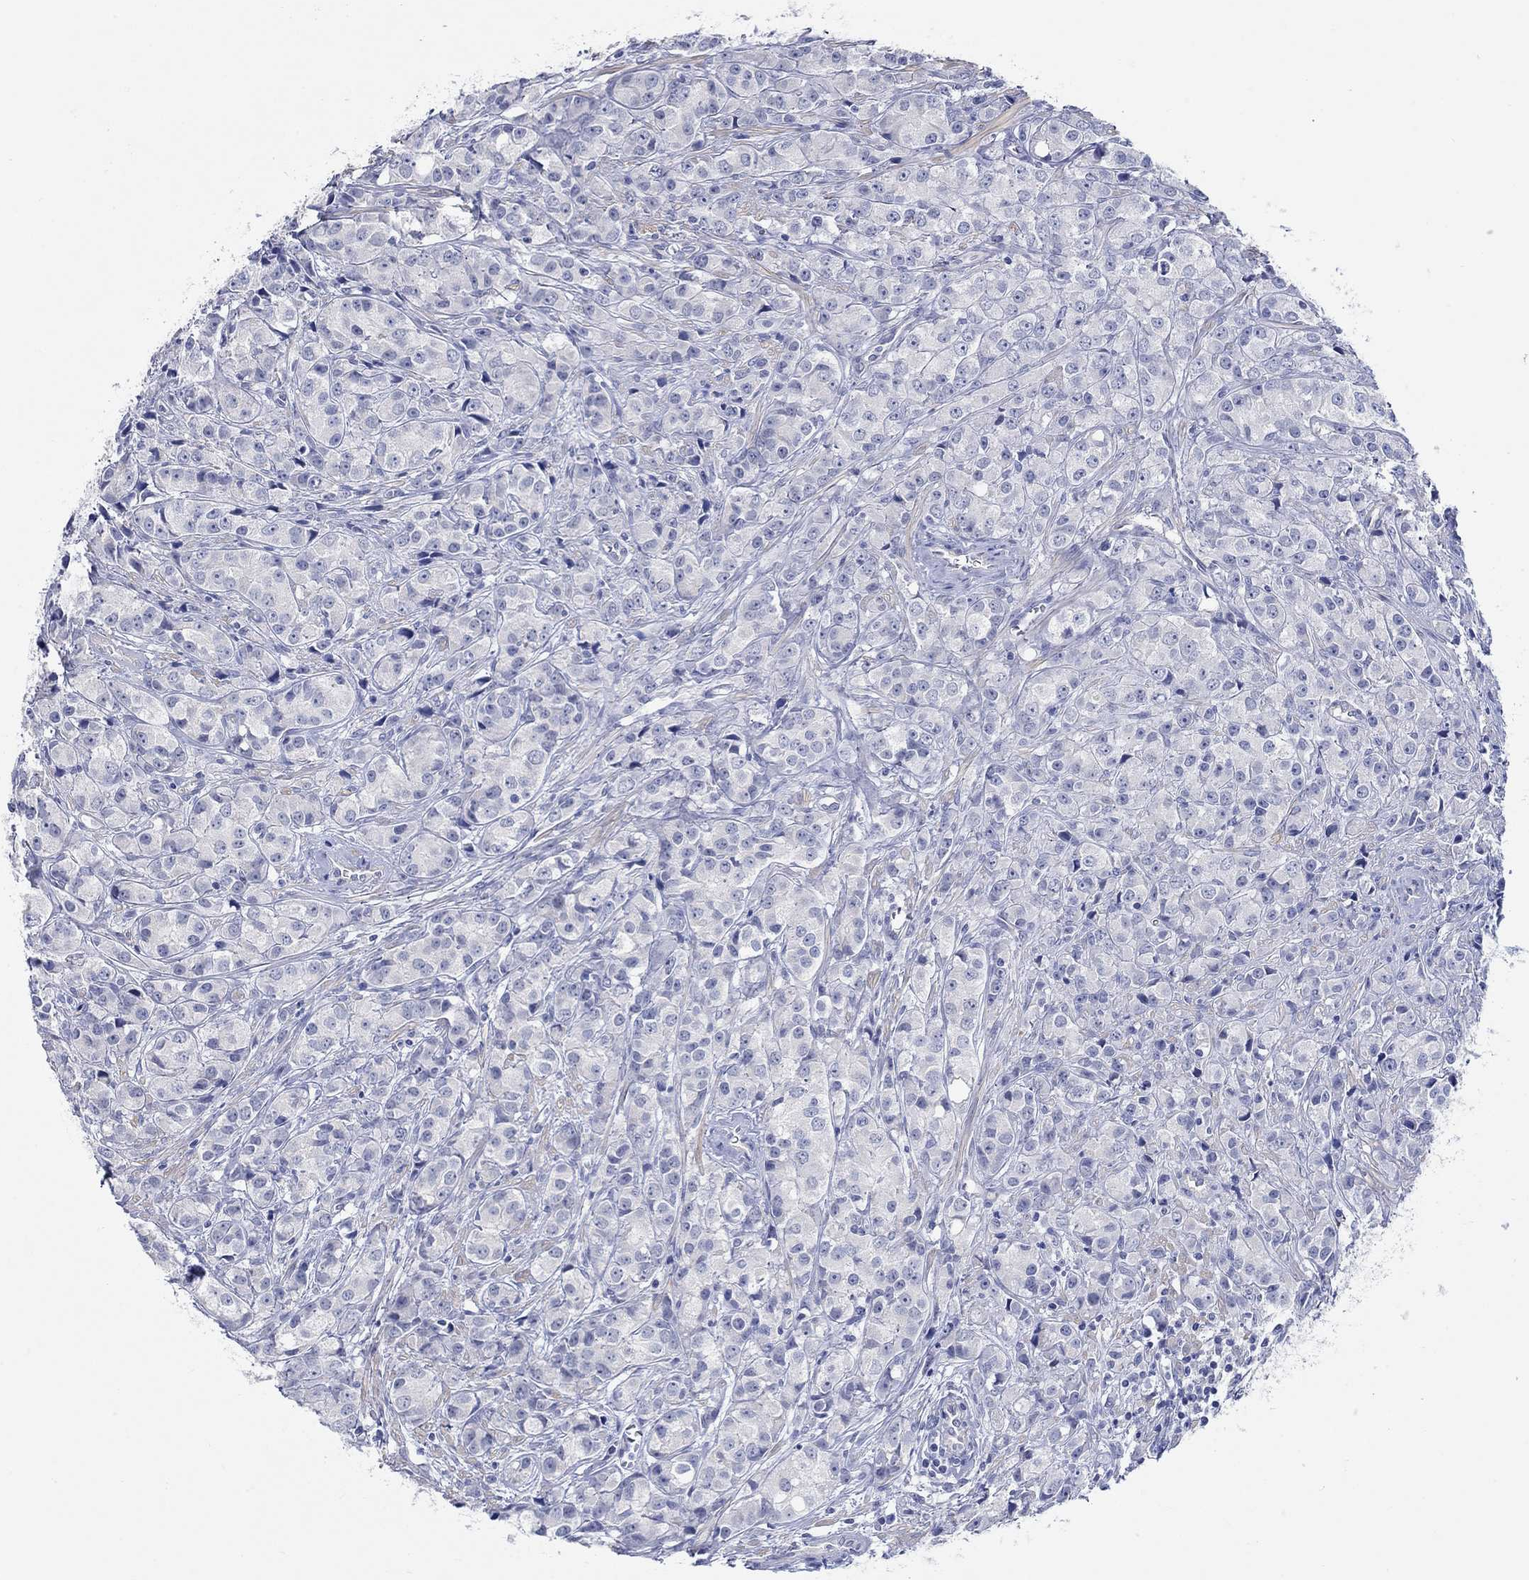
{"staining": {"intensity": "negative", "quantity": "none", "location": "none"}, "tissue": "prostate cancer", "cell_type": "Tumor cells", "image_type": "cancer", "snomed": [{"axis": "morphology", "description": "Adenocarcinoma, Medium grade"}, {"axis": "topography", "description": "Prostate"}], "caption": "Immunohistochemistry micrograph of prostate cancer (medium-grade adenocarcinoma) stained for a protein (brown), which demonstrates no positivity in tumor cells.", "gene": "KRT222", "patient": {"sex": "male", "age": 74}}